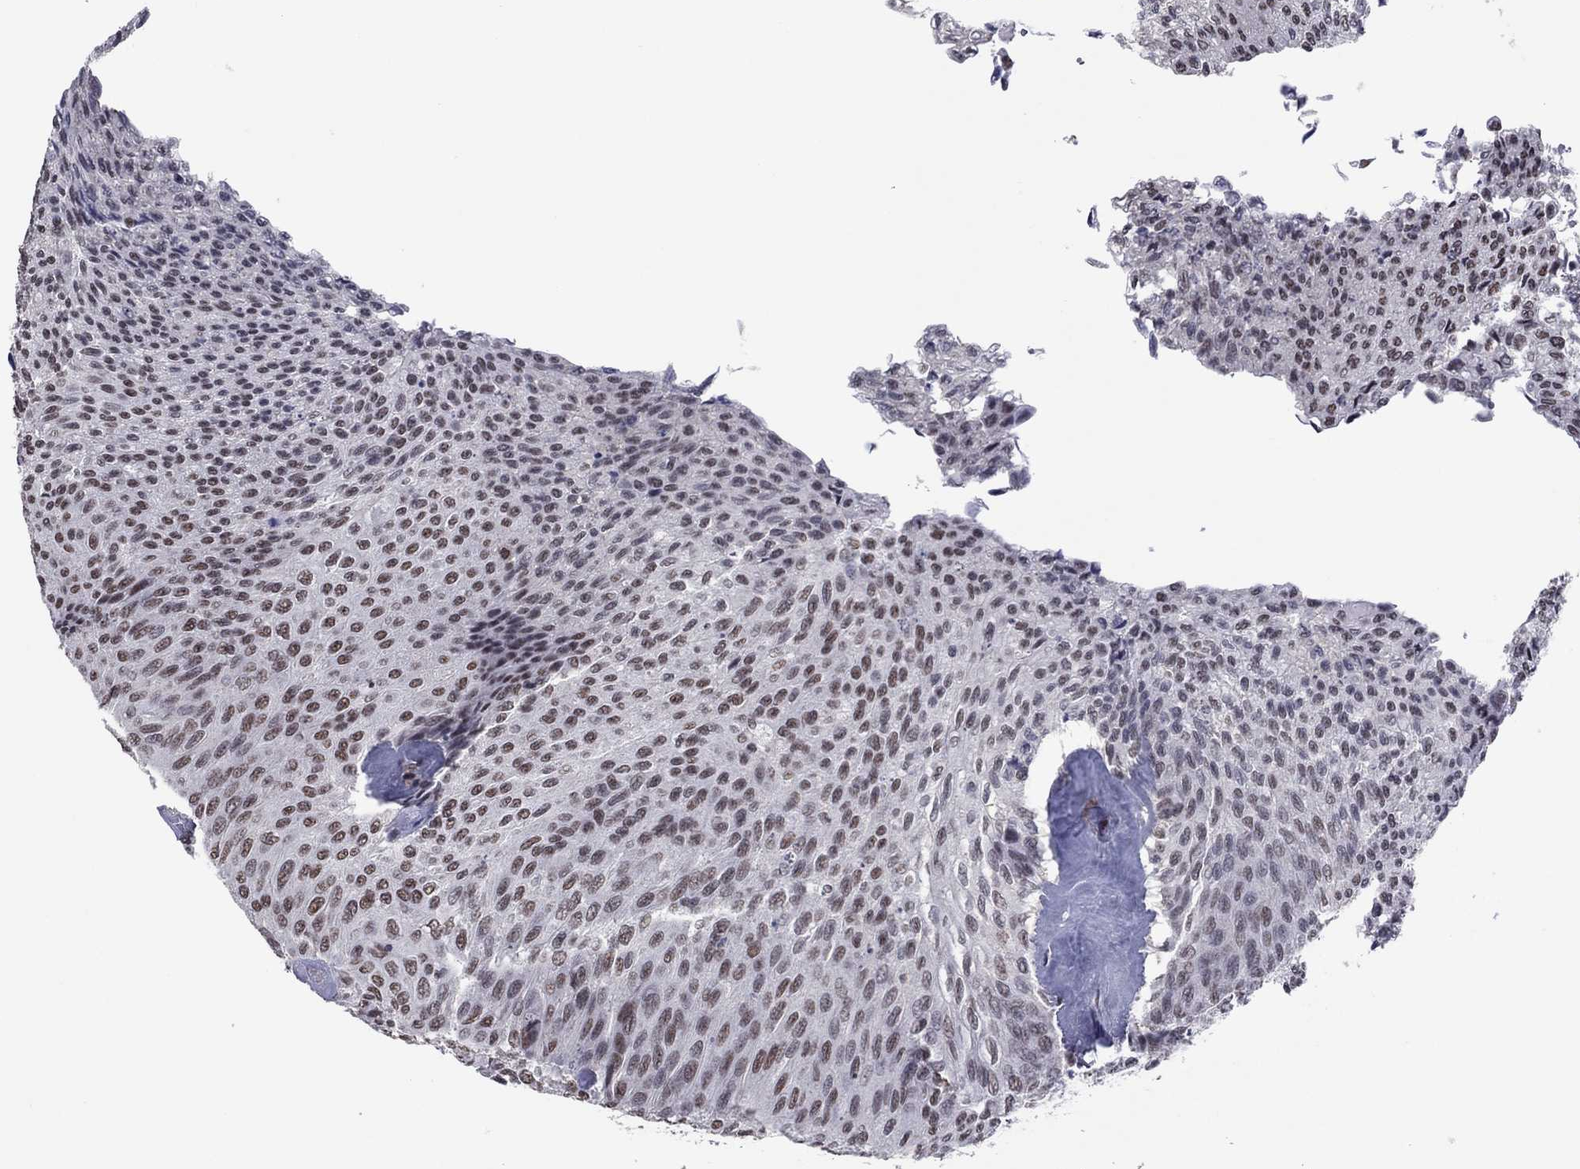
{"staining": {"intensity": "moderate", "quantity": "25%-75%", "location": "nuclear"}, "tissue": "urothelial cancer", "cell_type": "Tumor cells", "image_type": "cancer", "snomed": [{"axis": "morphology", "description": "Urothelial carcinoma, Low grade"}, {"axis": "topography", "description": "Ureter, NOS"}, {"axis": "topography", "description": "Urinary bladder"}], "caption": "The micrograph reveals immunohistochemical staining of urothelial carcinoma (low-grade). There is moderate nuclear expression is appreciated in approximately 25%-75% of tumor cells.", "gene": "TYMS", "patient": {"sex": "male", "age": 78}}